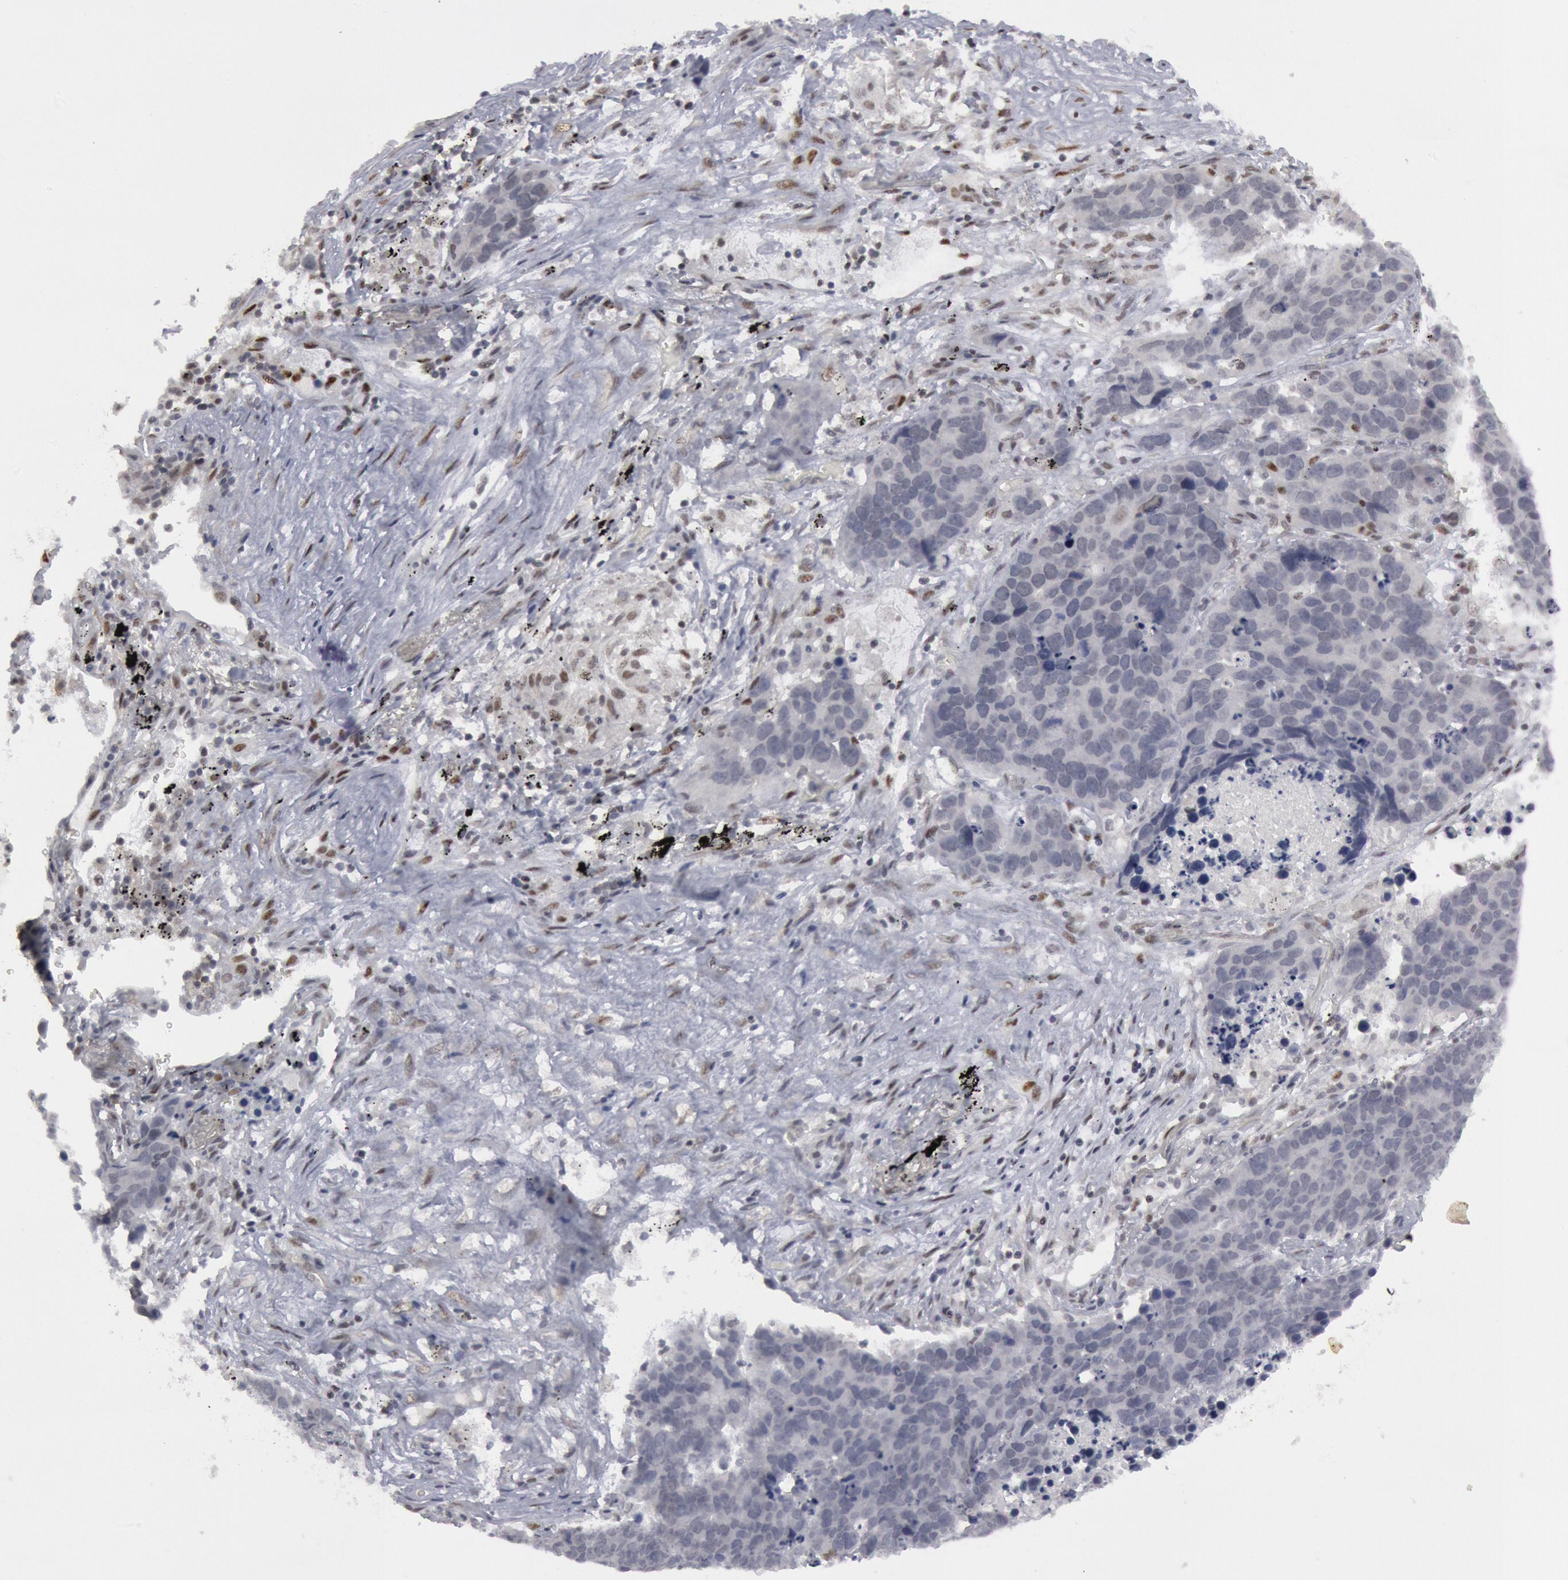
{"staining": {"intensity": "negative", "quantity": "none", "location": "none"}, "tissue": "lung cancer", "cell_type": "Tumor cells", "image_type": "cancer", "snomed": [{"axis": "morphology", "description": "Carcinoid, malignant, NOS"}, {"axis": "topography", "description": "Lung"}], "caption": "This is a image of immunohistochemistry staining of lung malignant carcinoid, which shows no positivity in tumor cells. Brightfield microscopy of immunohistochemistry stained with DAB (3,3'-diaminobenzidine) (brown) and hematoxylin (blue), captured at high magnification.", "gene": "FOXO1", "patient": {"sex": "male", "age": 60}}